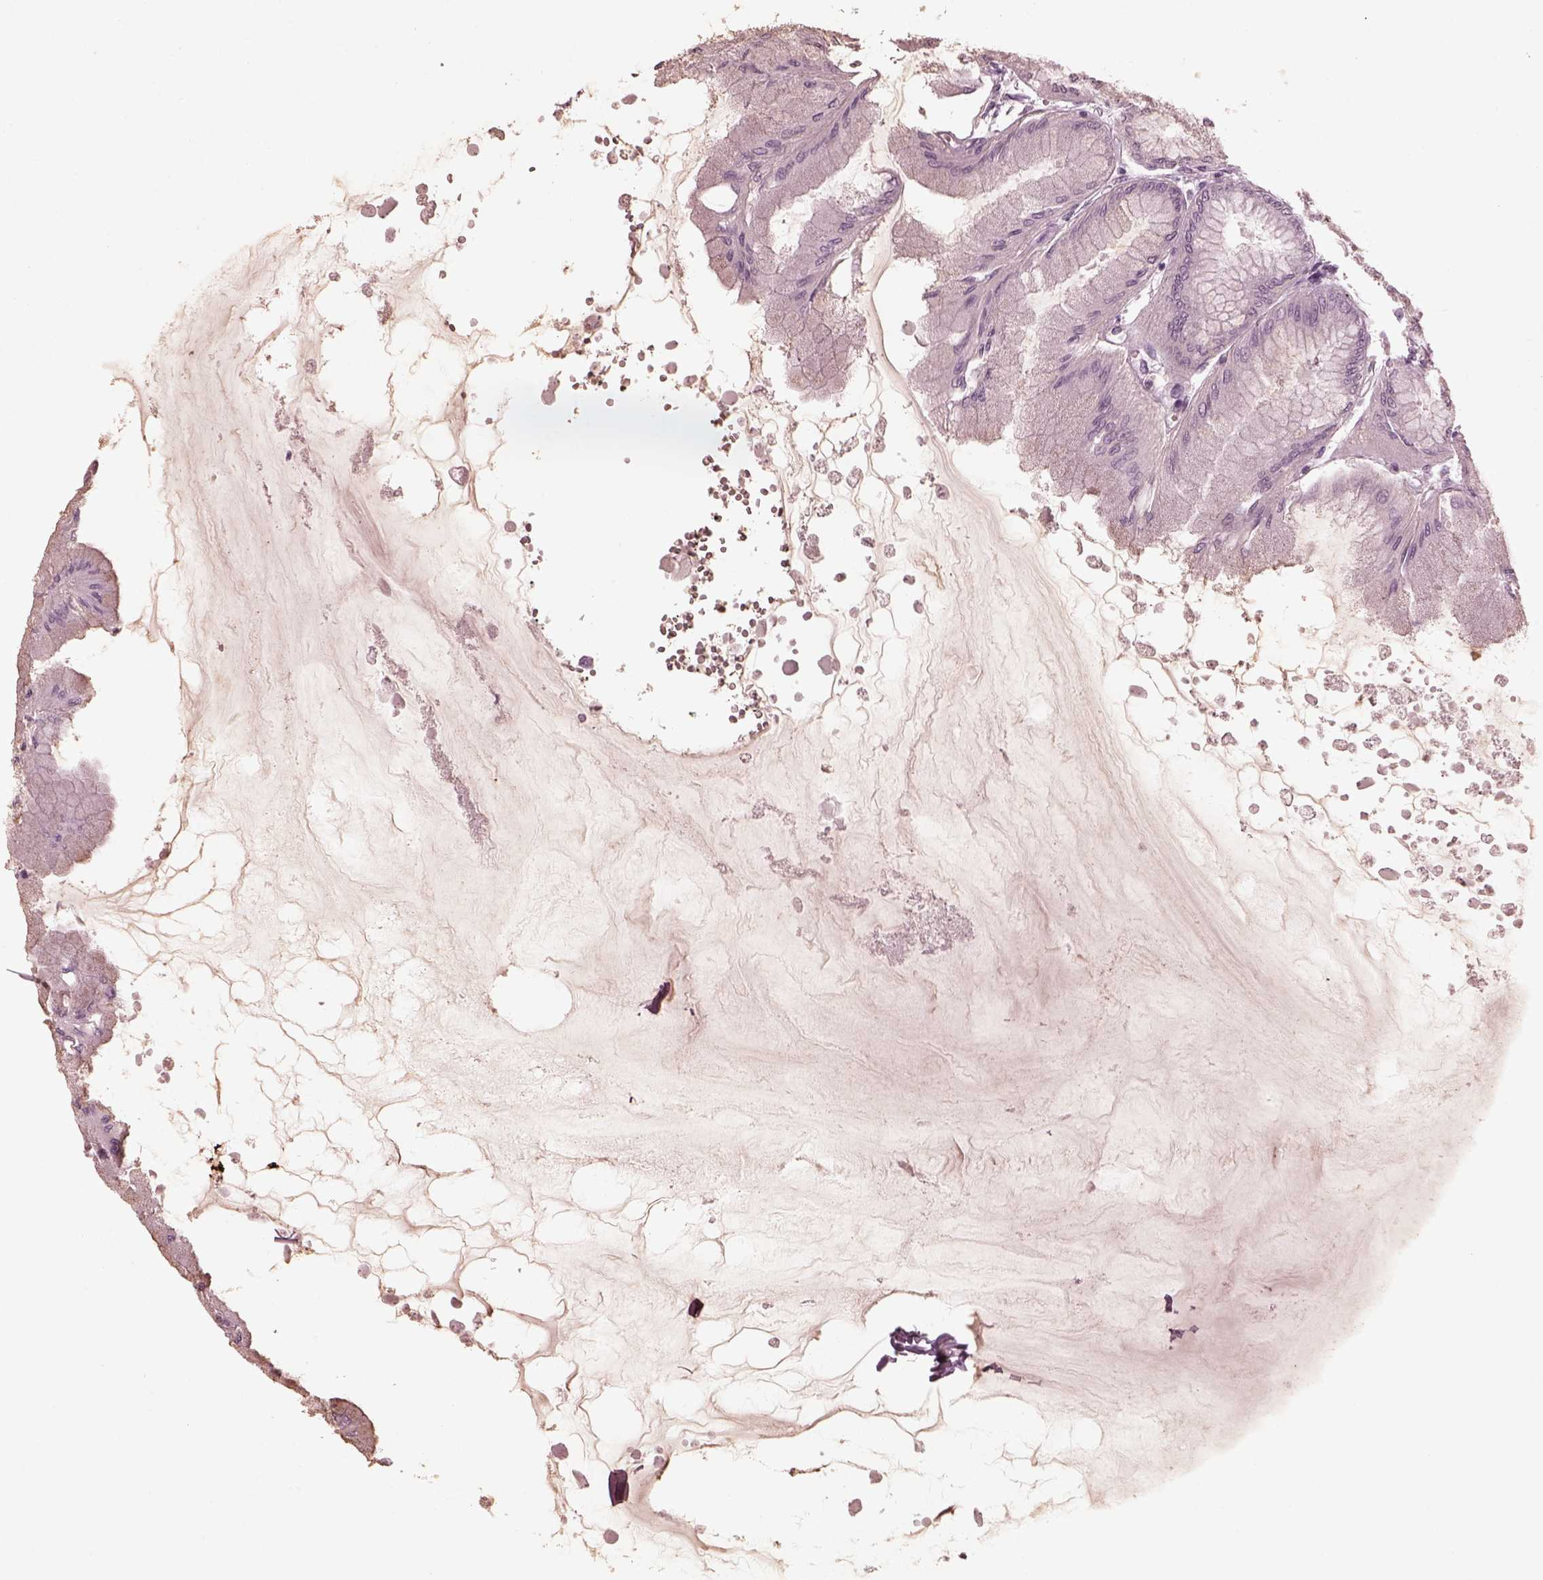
{"staining": {"intensity": "negative", "quantity": "none", "location": "none"}, "tissue": "stomach", "cell_type": "Glandular cells", "image_type": "normal", "snomed": [{"axis": "morphology", "description": "Normal tissue, NOS"}, {"axis": "topography", "description": "Stomach, upper"}], "caption": "Image shows no significant protein staining in glandular cells of unremarkable stomach. (DAB IHC with hematoxylin counter stain).", "gene": "CGA", "patient": {"sex": "male", "age": 60}}